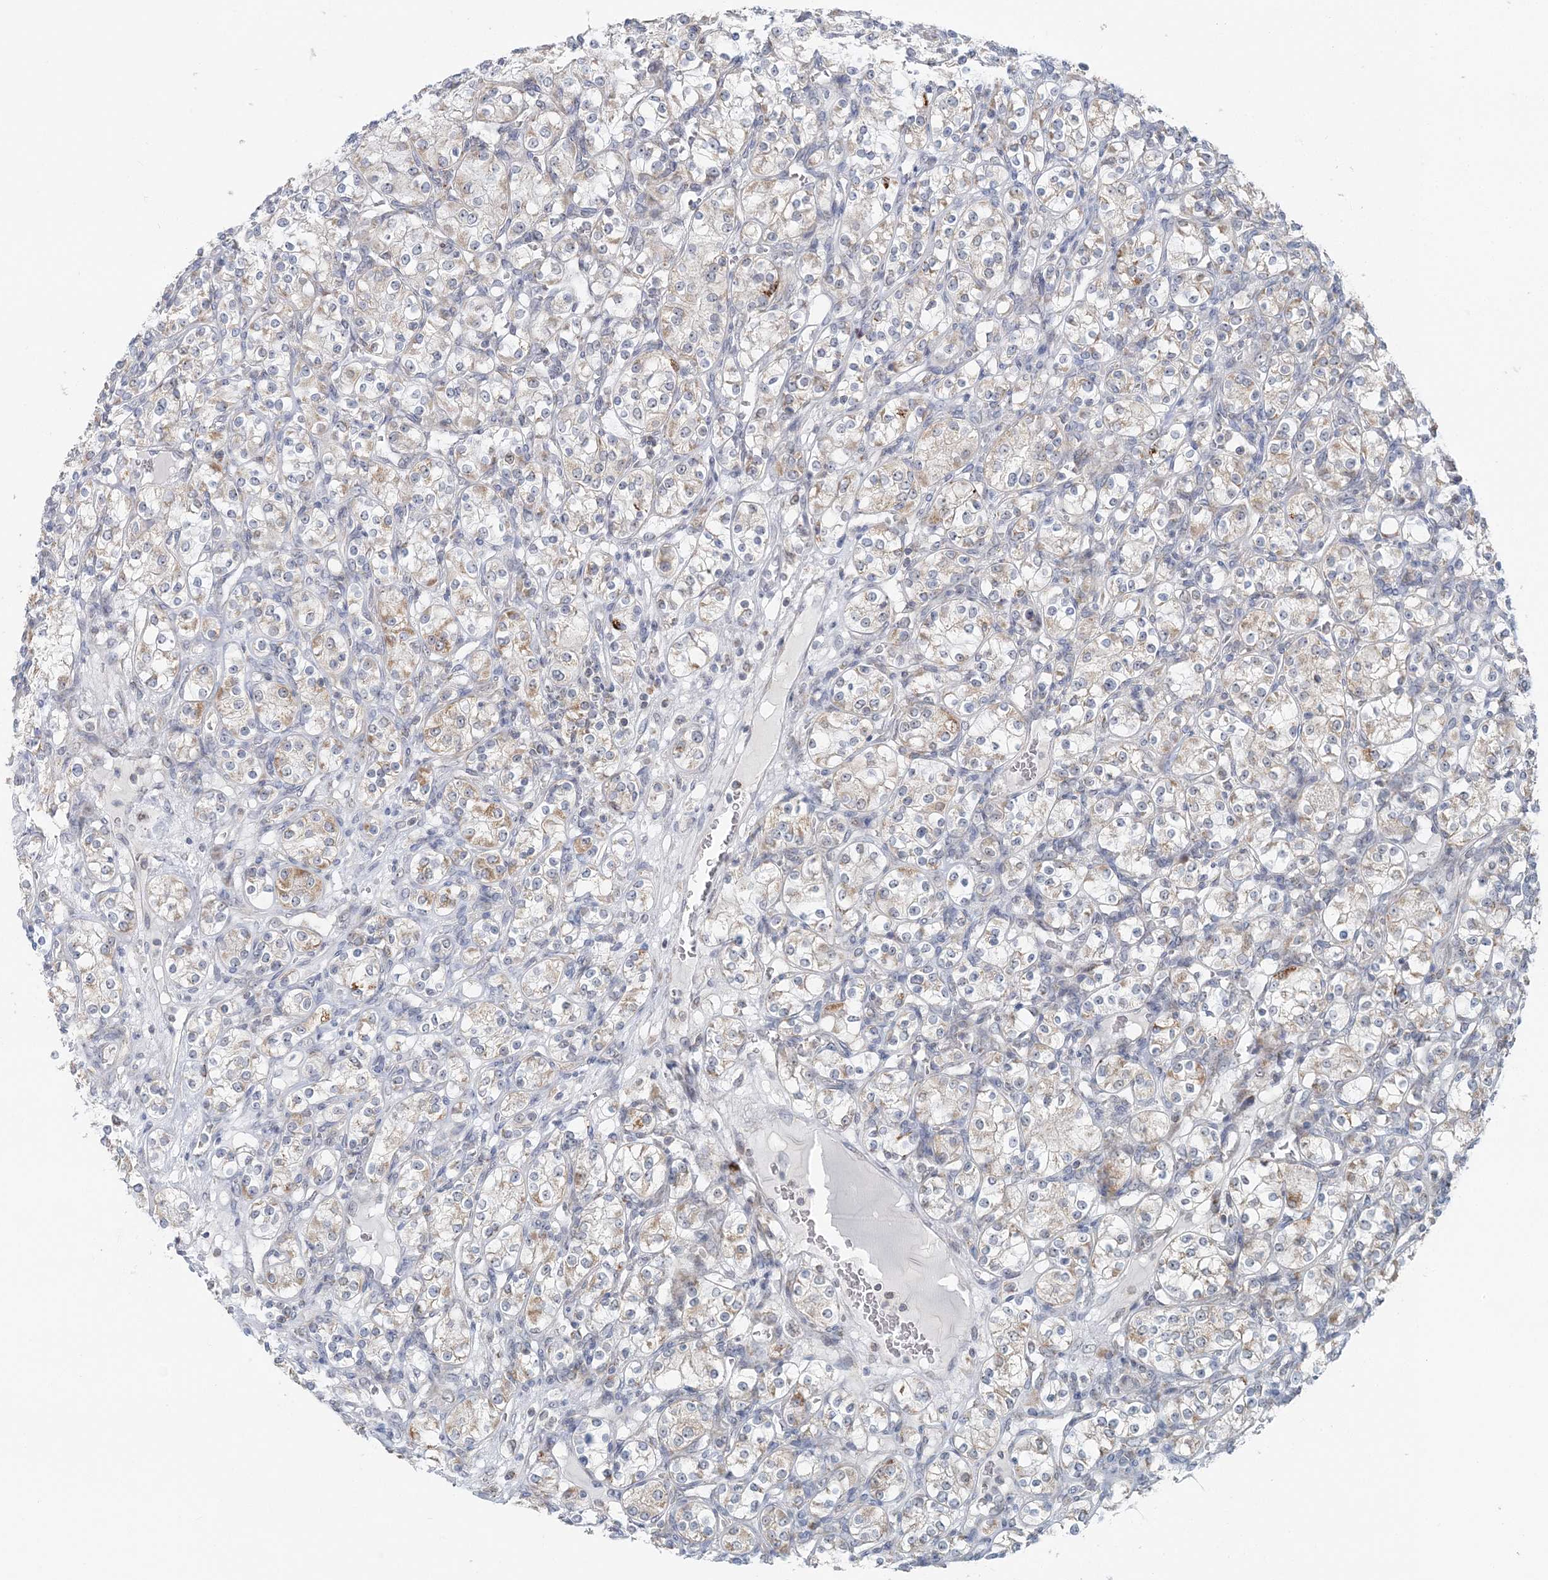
{"staining": {"intensity": "moderate", "quantity": "<25%", "location": "cytoplasmic/membranous"}, "tissue": "renal cancer", "cell_type": "Tumor cells", "image_type": "cancer", "snomed": [{"axis": "morphology", "description": "Adenocarcinoma, NOS"}, {"axis": "topography", "description": "Kidney"}], "caption": "Immunohistochemistry (IHC) (DAB (3,3'-diaminobenzidine)) staining of human adenocarcinoma (renal) reveals moderate cytoplasmic/membranous protein expression in about <25% of tumor cells.", "gene": "RNF150", "patient": {"sex": "male", "age": 77}}